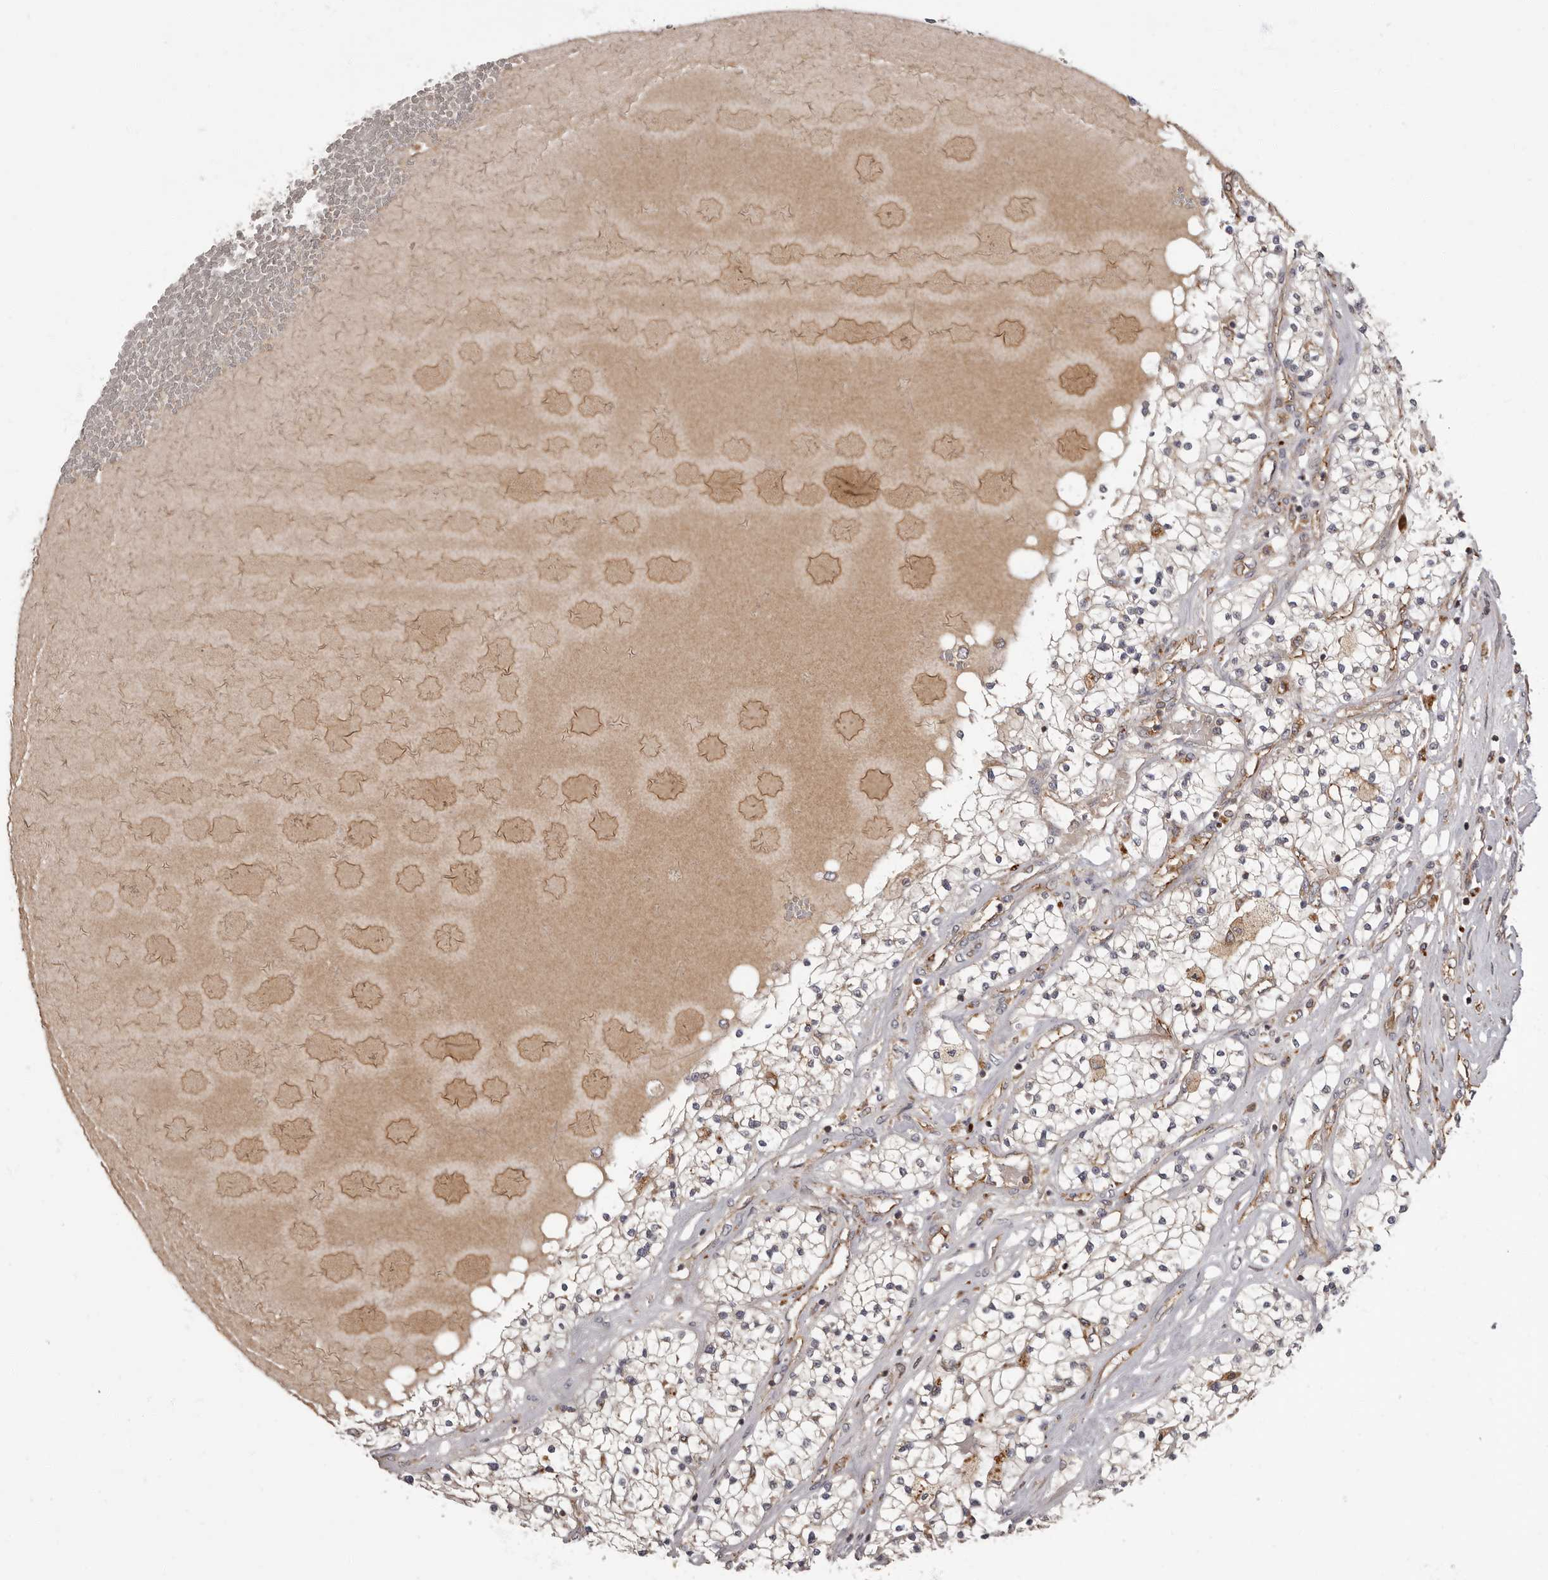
{"staining": {"intensity": "negative", "quantity": "none", "location": "none"}, "tissue": "renal cancer", "cell_type": "Tumor cells", "image_type": "cancer", "snomed": [{"axis": "morphology", "description": "Normal tissue, NOS"}, {"axis": "morphology", "description": "Adenocarcinoma, NOS"}, {"axis": "topography", "description": "Kidney"}], "caption": "The photomicrograph shows no staining of tumor cells in renal cancer (adenocarcinoma).", "gene": "ADCY2", "patient": {"sex": "male", "age": 68}}